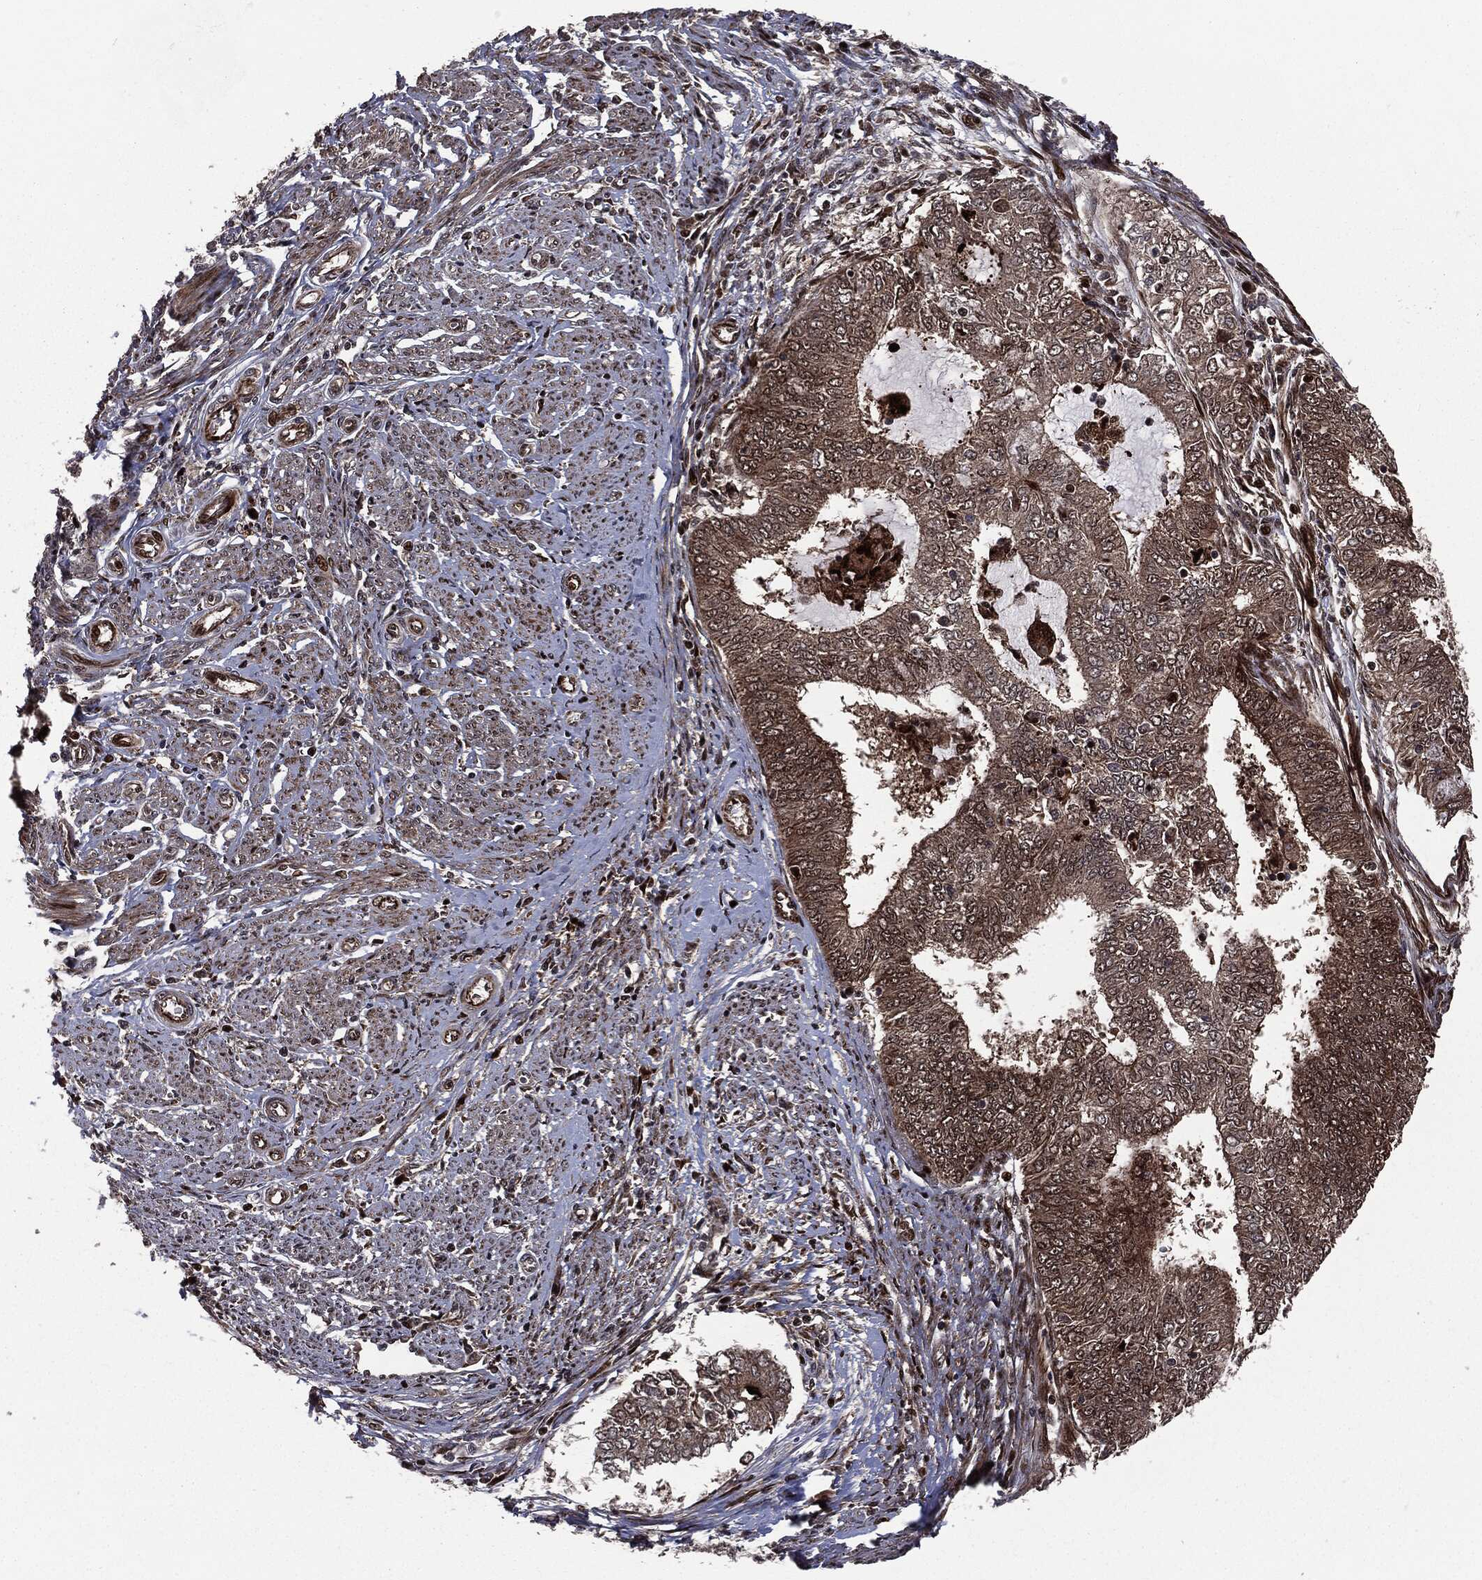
{"staining": {"intensity": "moderate", "quantity": ">75%", "location": "cytoplasmic/membranous"}, "tissue": "endometrial cancer", "cell_type": "Tumor cells", "image_type": "cancer", "snomed": [{"axis": "morphology", "description": "Adenocarcinoma, NOS"}, {"axis": "topography", "description": "Endometrium"}], "caption": "Immunohistochemical staining of human adenocarcinoma (endometrial) displays moderate cytoplasmic/membranous protein positivity in about >75% of tumor cells.", "gene": "SMAD4", "patient": {"sex": "female", "age": 62}}